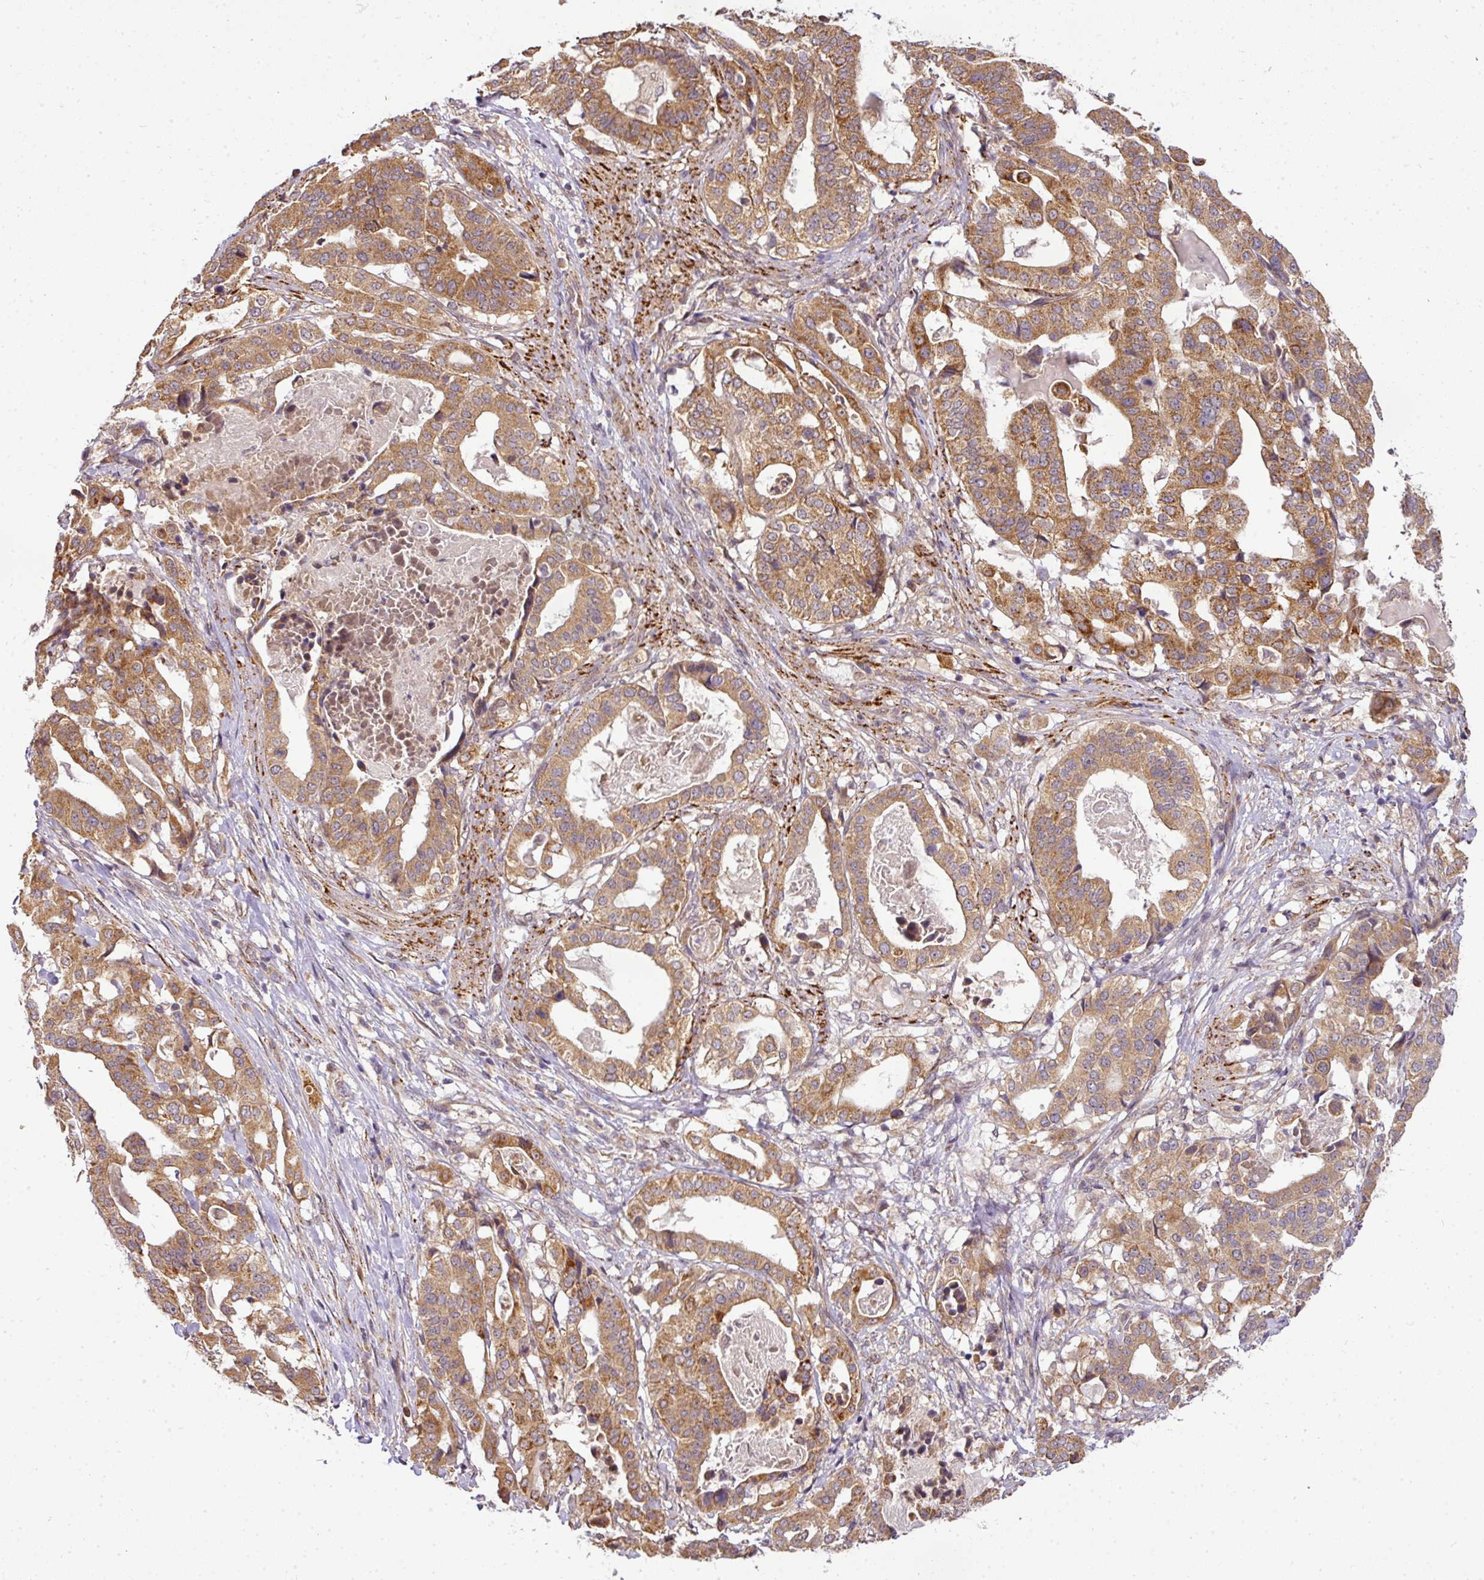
{"staining": {"intensity": "moderate", "quantity": ">75%", "location": "cytoplasmic/membranous"}, "tissue": "stomach cancer", "cell_type": "Tumor cells", "image_type": "cancer", "snomed": [{"axis": "morphology", "description": "Adenocarcinoma, NOS"}, {"axis": "topography", "description": "Stomach"}], "caption": "There is medium levels of moderate cytoplasmic/membranous staining in tumor cells of stomach adenocarcinoma, as demonstrated by immunohistochemical staining (brown color).", "gene": "C1orf226", "patient": {"sex": "male", "age": 48}}